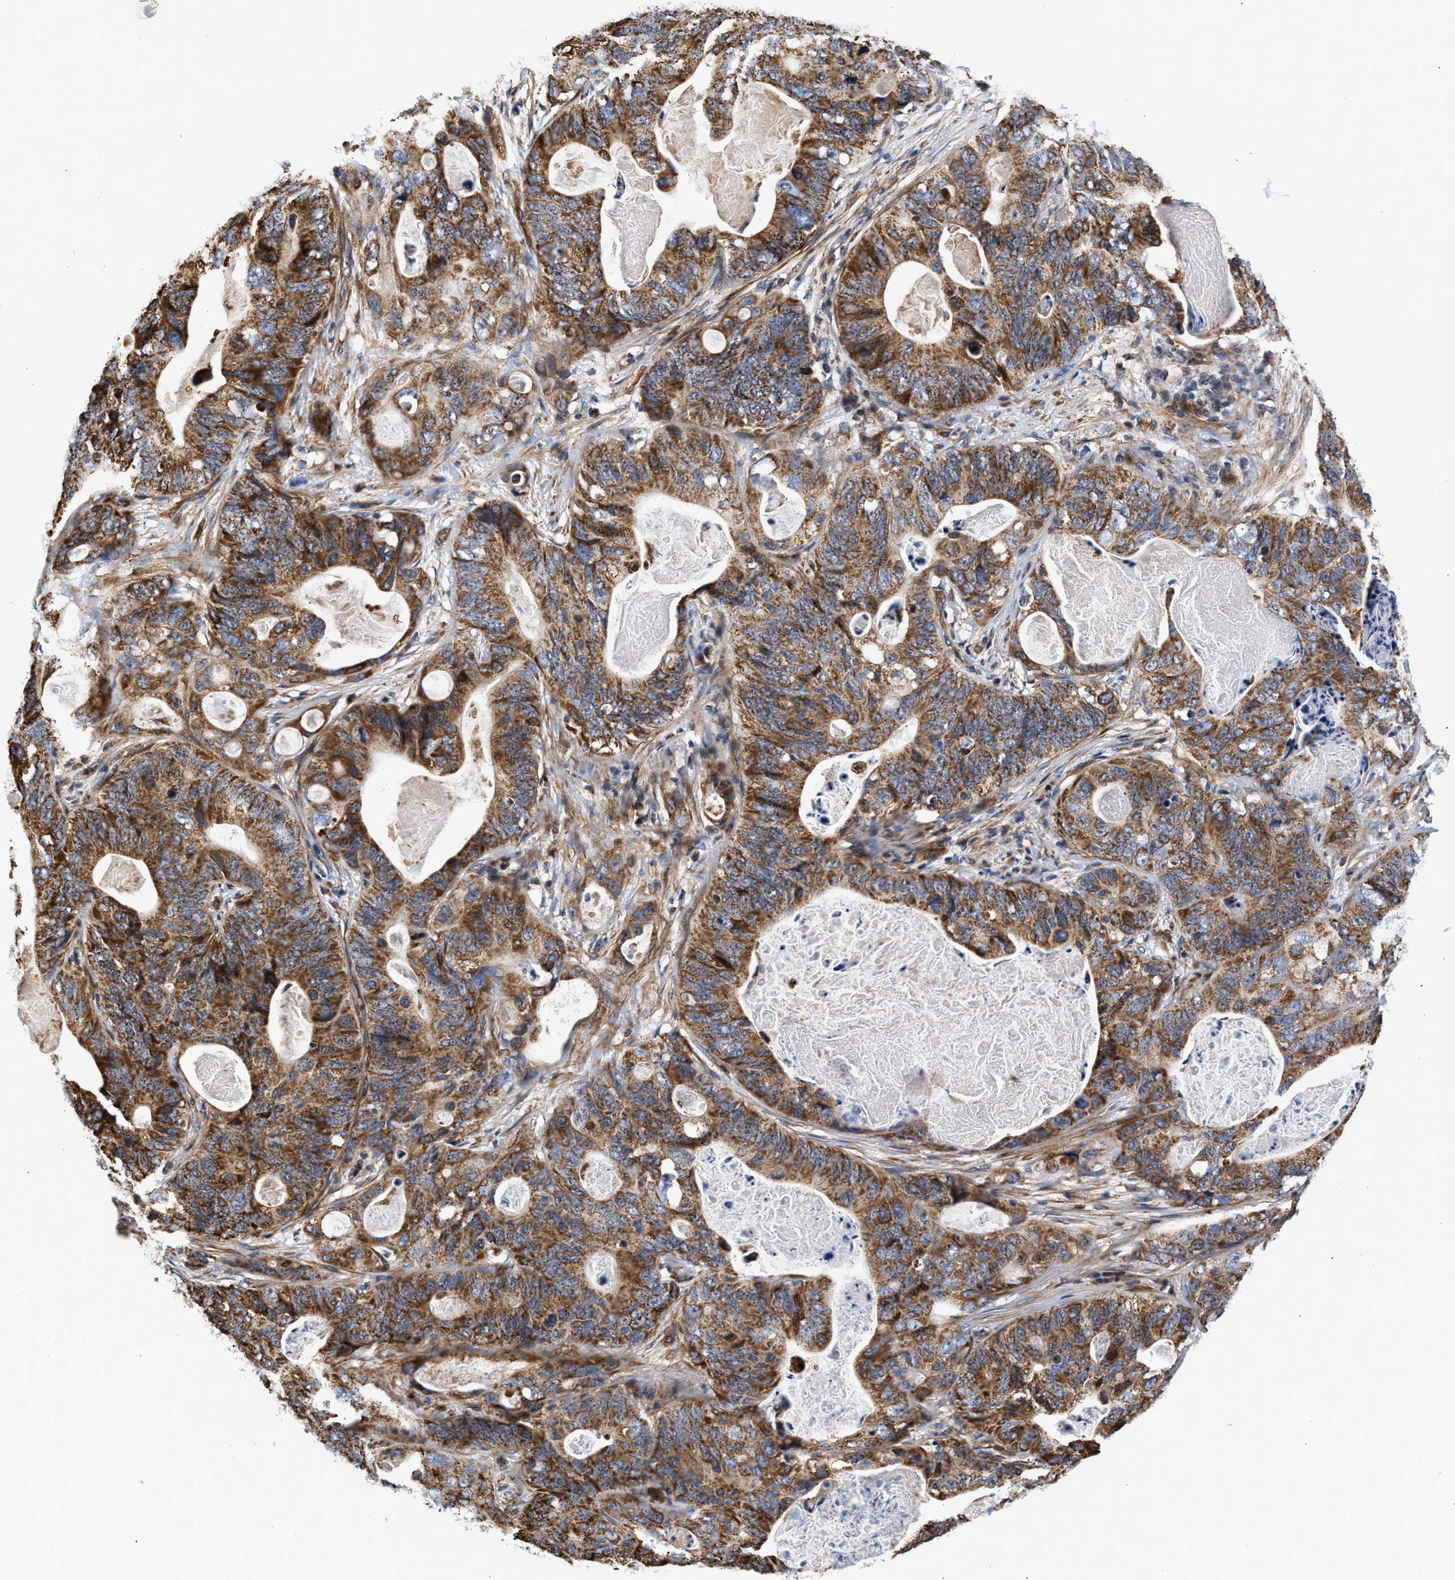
{"staining": {"intensity": "moderate", "quantity": ">75%", "location": "cytoplasmic/membranous"}, "tissue": "stomach cancer", "cell_type": "Tumor cells", "image_type": "cancer", "snomed": [{"axis": "morphology", "description": "Adenocarcinoma, NOS"}, {"axis": "topography", "description": "Stomach"}], "caption": "DAB immunohistochemical staining of stomach cancer (adenocarcinoma) demonstrates moderate cytoplasmic/membranous protein positivity in about >75% of tumor cells.", "gene": "SGK1", "patient": {"sex": "female", "age": 89}}